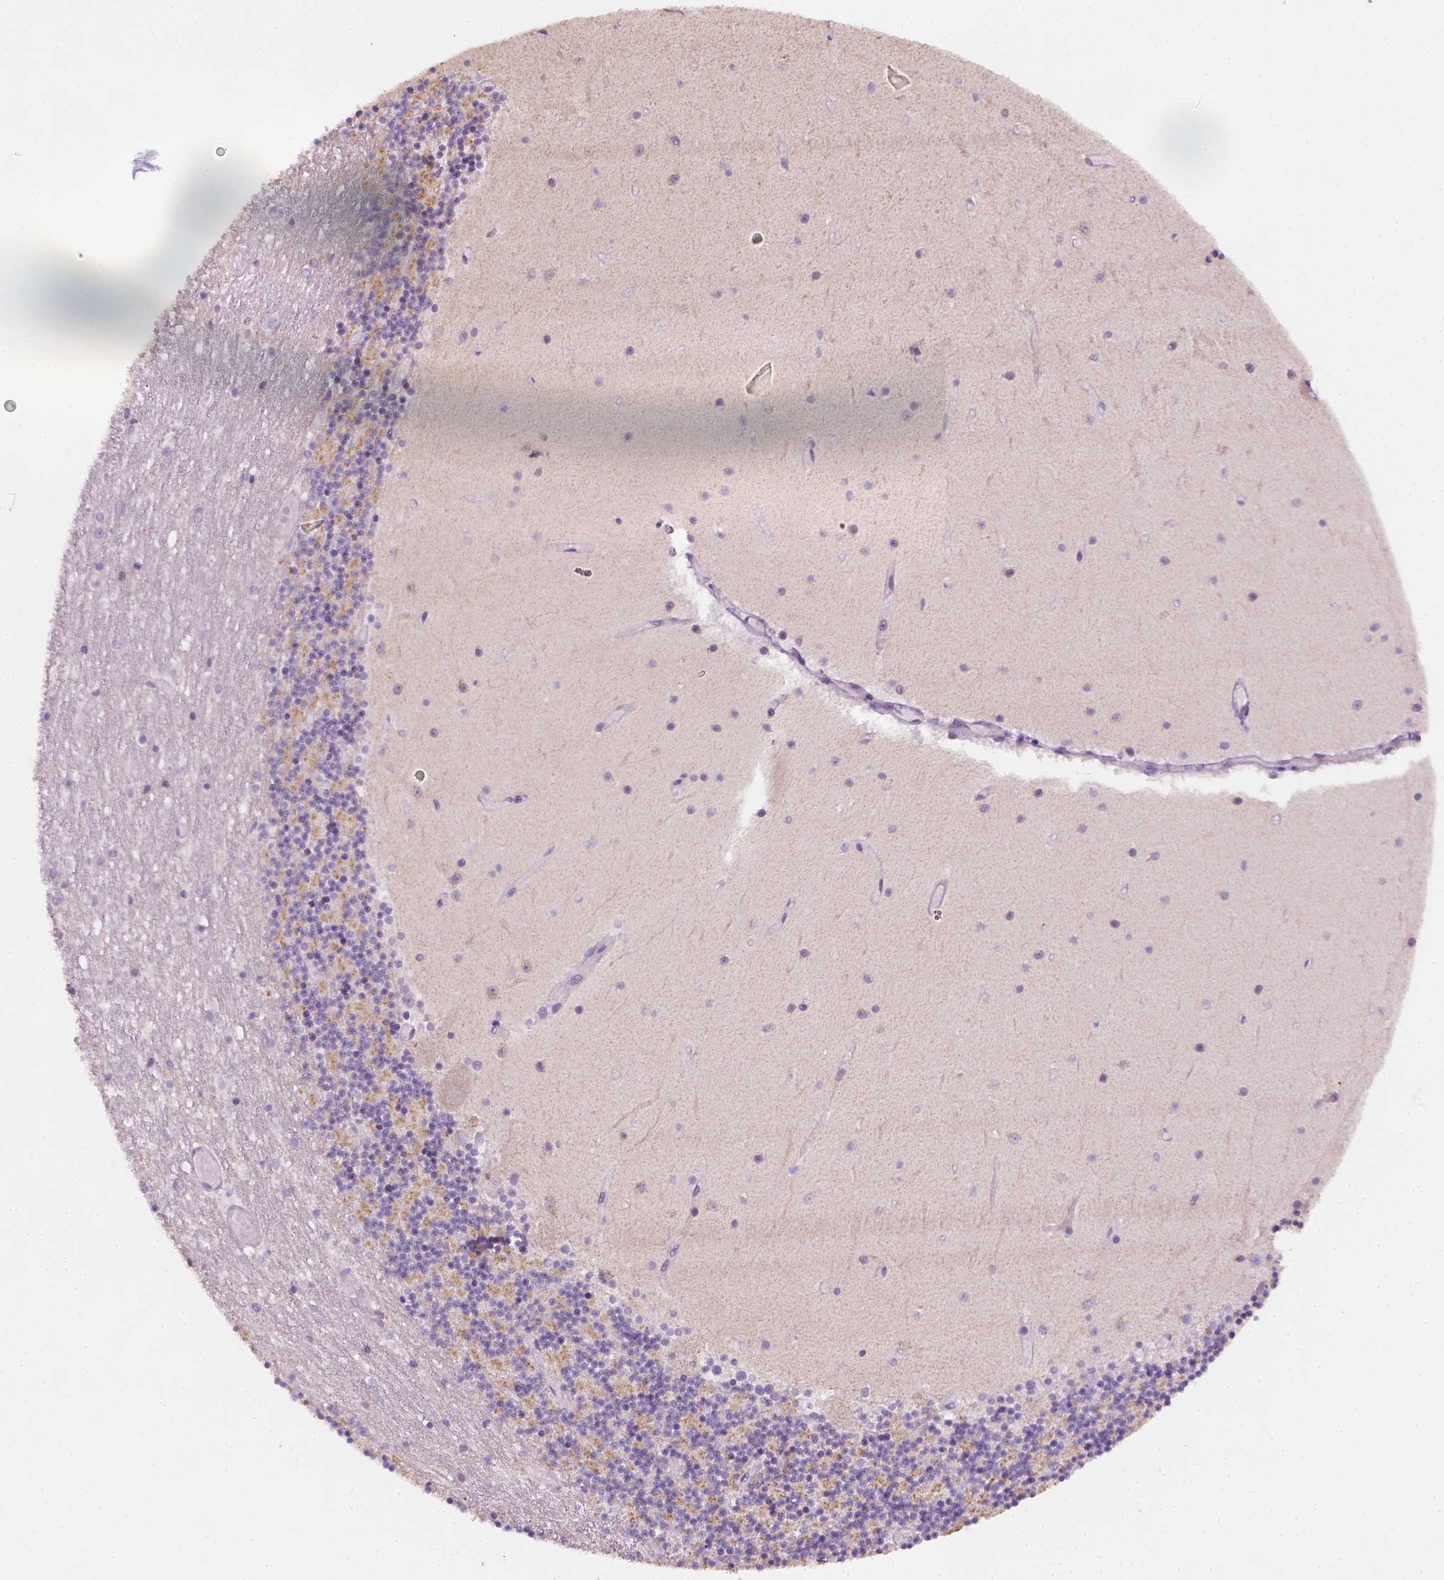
{"staining": {"intensity": "negative", "quantity": "none", "location": "none"}, "tissue": "cerebellum", "cell_type": "Cells in granular layer", "image_type": "normal", "snomed": [{"axis": "morphology", "description": "Normal tissue, NOS"}, {"axis": "topography", "description": "Cerebellum"}], "caption": "High power microscopy image of an IHC histopathology image of normal cerebellum, revealing no significant expression in cells in granular layer.", "gene": "AWAT2", "patient": {"sex": "female", "age": 28}}